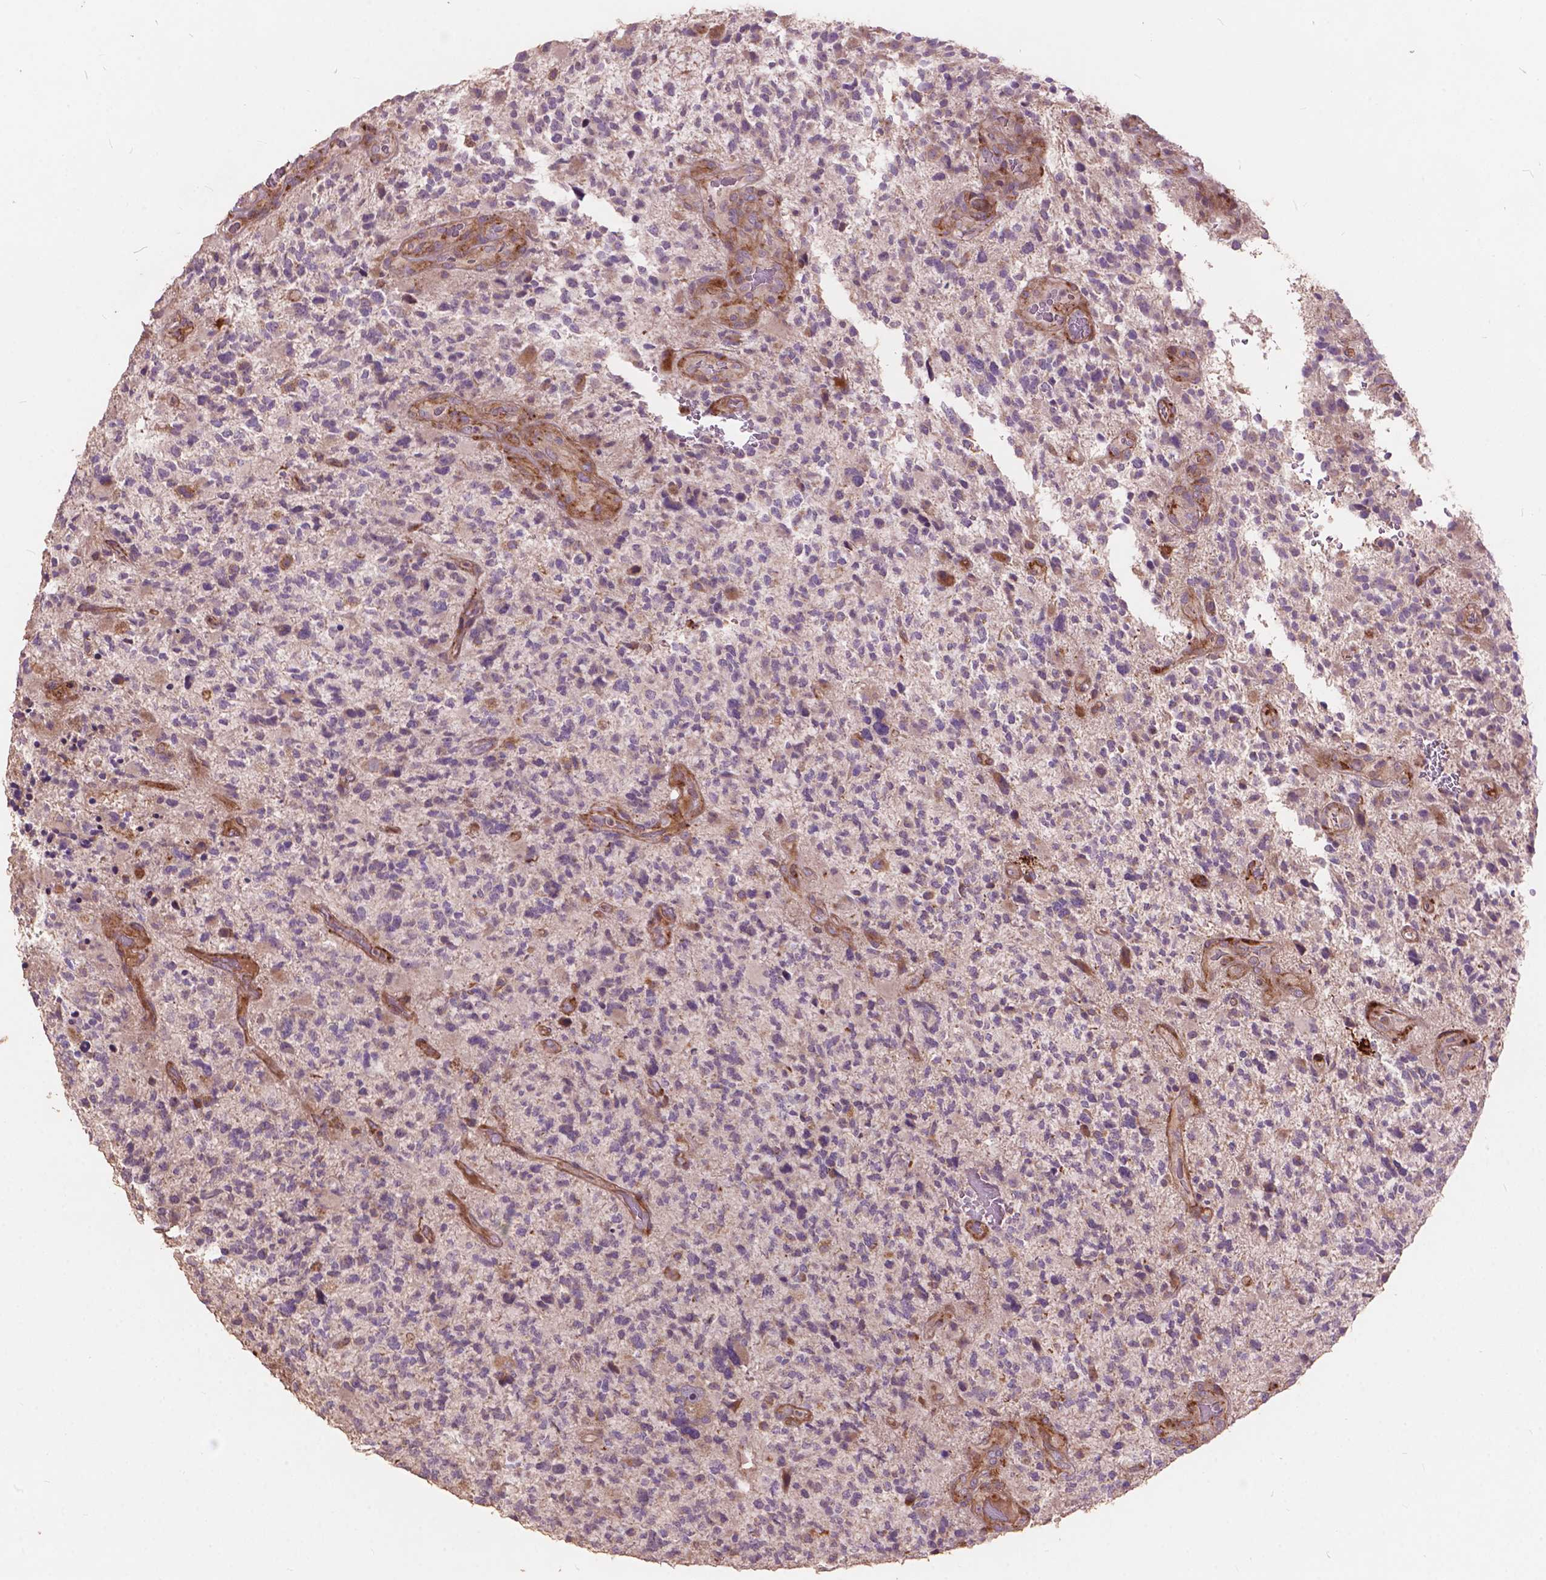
{"staining": {"intensity": "negative", "quantity": "none", "location": "none"}, "tissue": "glioma", "cell_type": "Tumor cells", "image_type": "cancer", "snomed": [{"axis": "morphology", "description": "Glioma, malignant, High grade"}, {"axis": "topography", "description": "Brain"}], "caption": "Protein analysis of glioma exhibits no significant staining in tumor cells. Brightfield microscopy of IHC stained with DAB (3,3'-diaminobenzidine) (brown) and hematoxylin (blue), captured at high magnification.", "gene": "FNIP1", "patient": {"sex": "female", "age": 71}}